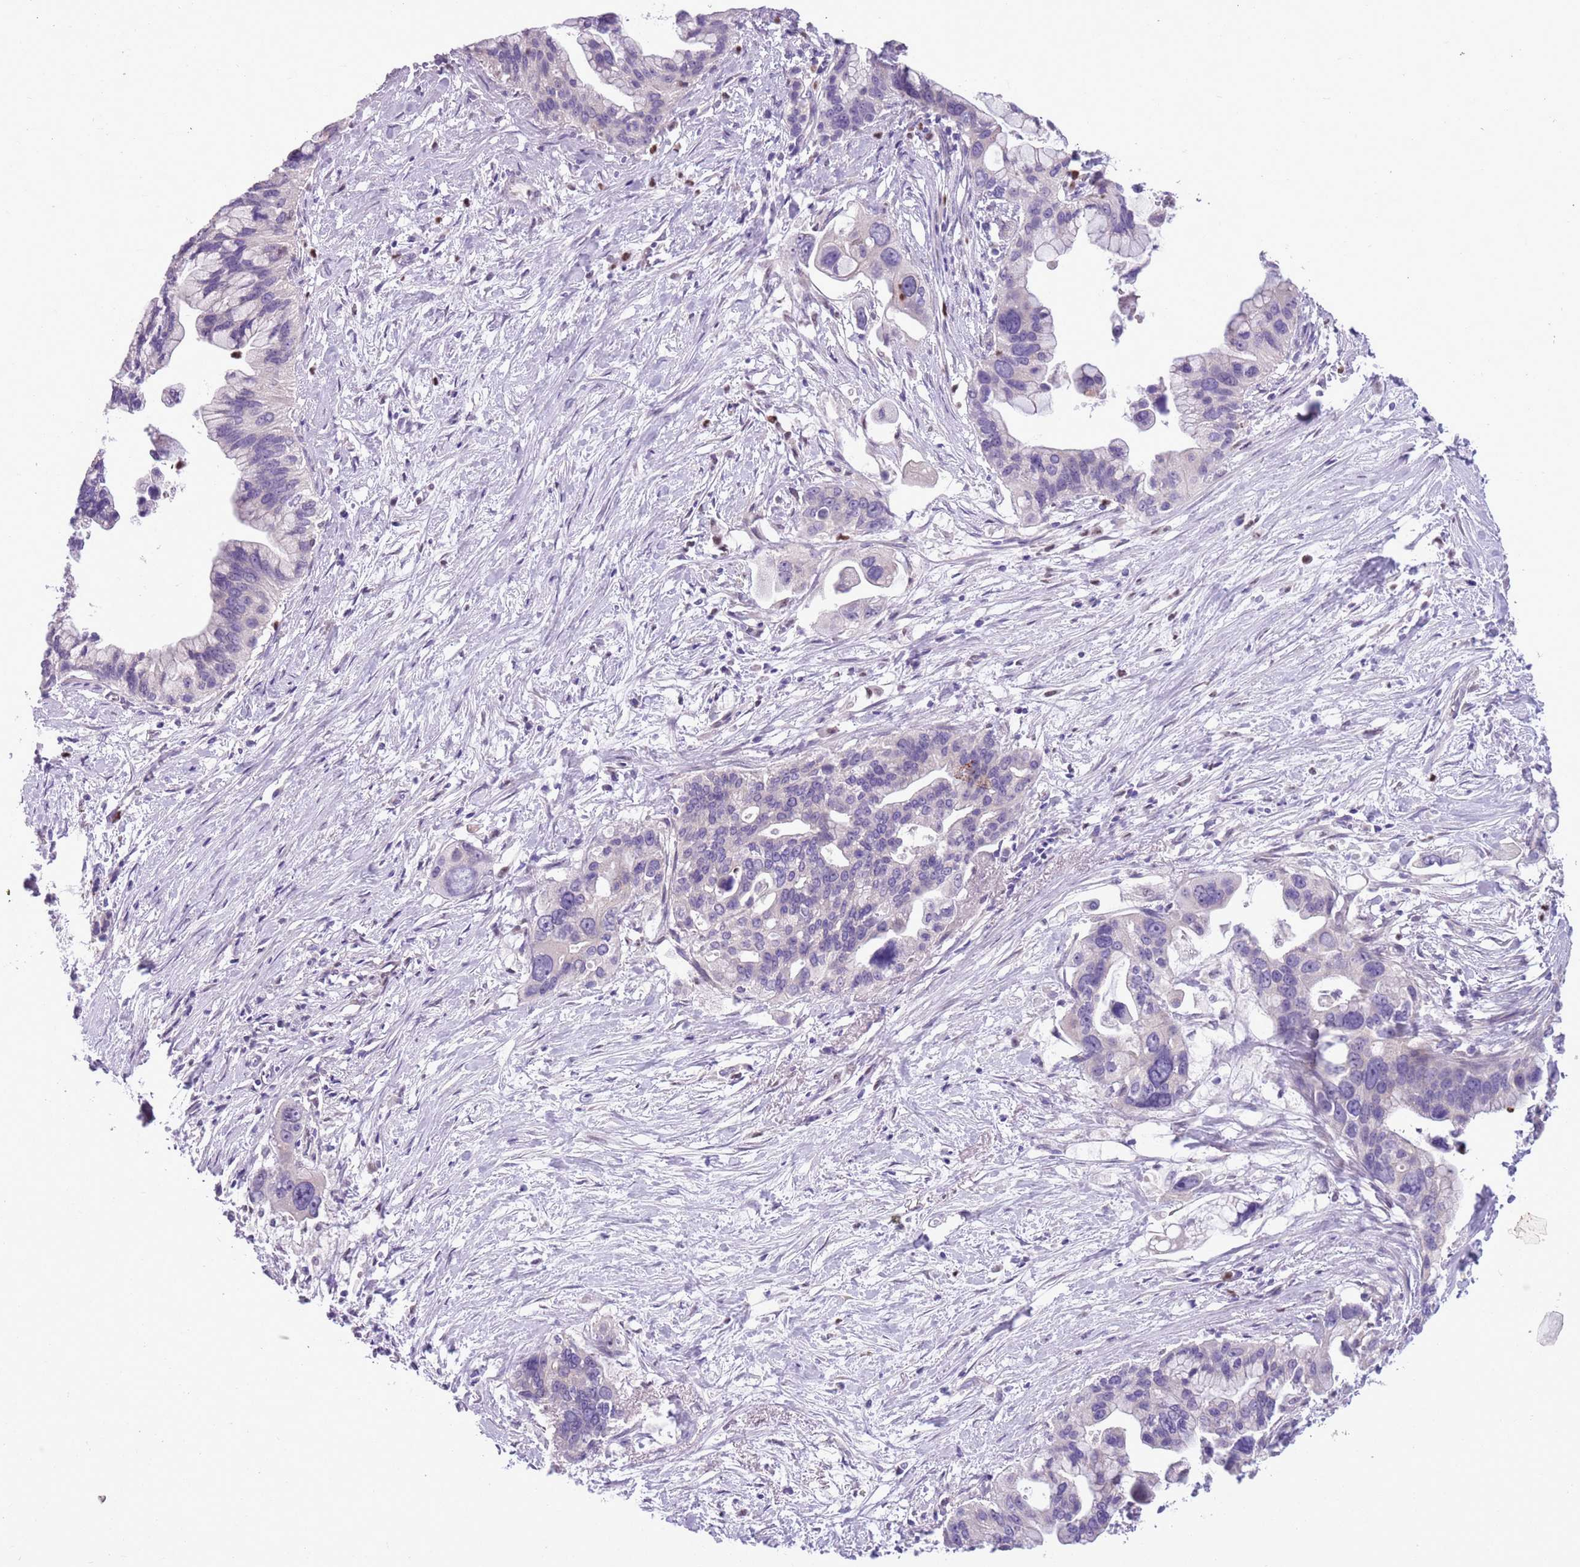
{"staining": {"intensity": "negative", "quantity": "none", "location": "none"}, "tissue": "pancreatic cancer", "cell_type": "Tumor cells", "image_type": "cancer", "snomed": [{"axis": "morphology", "description": "Adenocarcinoma, NOS"}, {"axis": "topography", "description": "Pancreas"}], "caption": "Immunohistochemistry (IHC) image of human pancreatic cancer (adenocarcinoma) stained for a protein (brown), which demonstrates no positivity in tumor cells. The staining is performed using DAB (3,3'-diaminobenzidine) brown chromogen with nuclei counter-stained in using hematoxylin.", "gene": "ADCY7", "patient": {"sex": "female", "age": 83}}